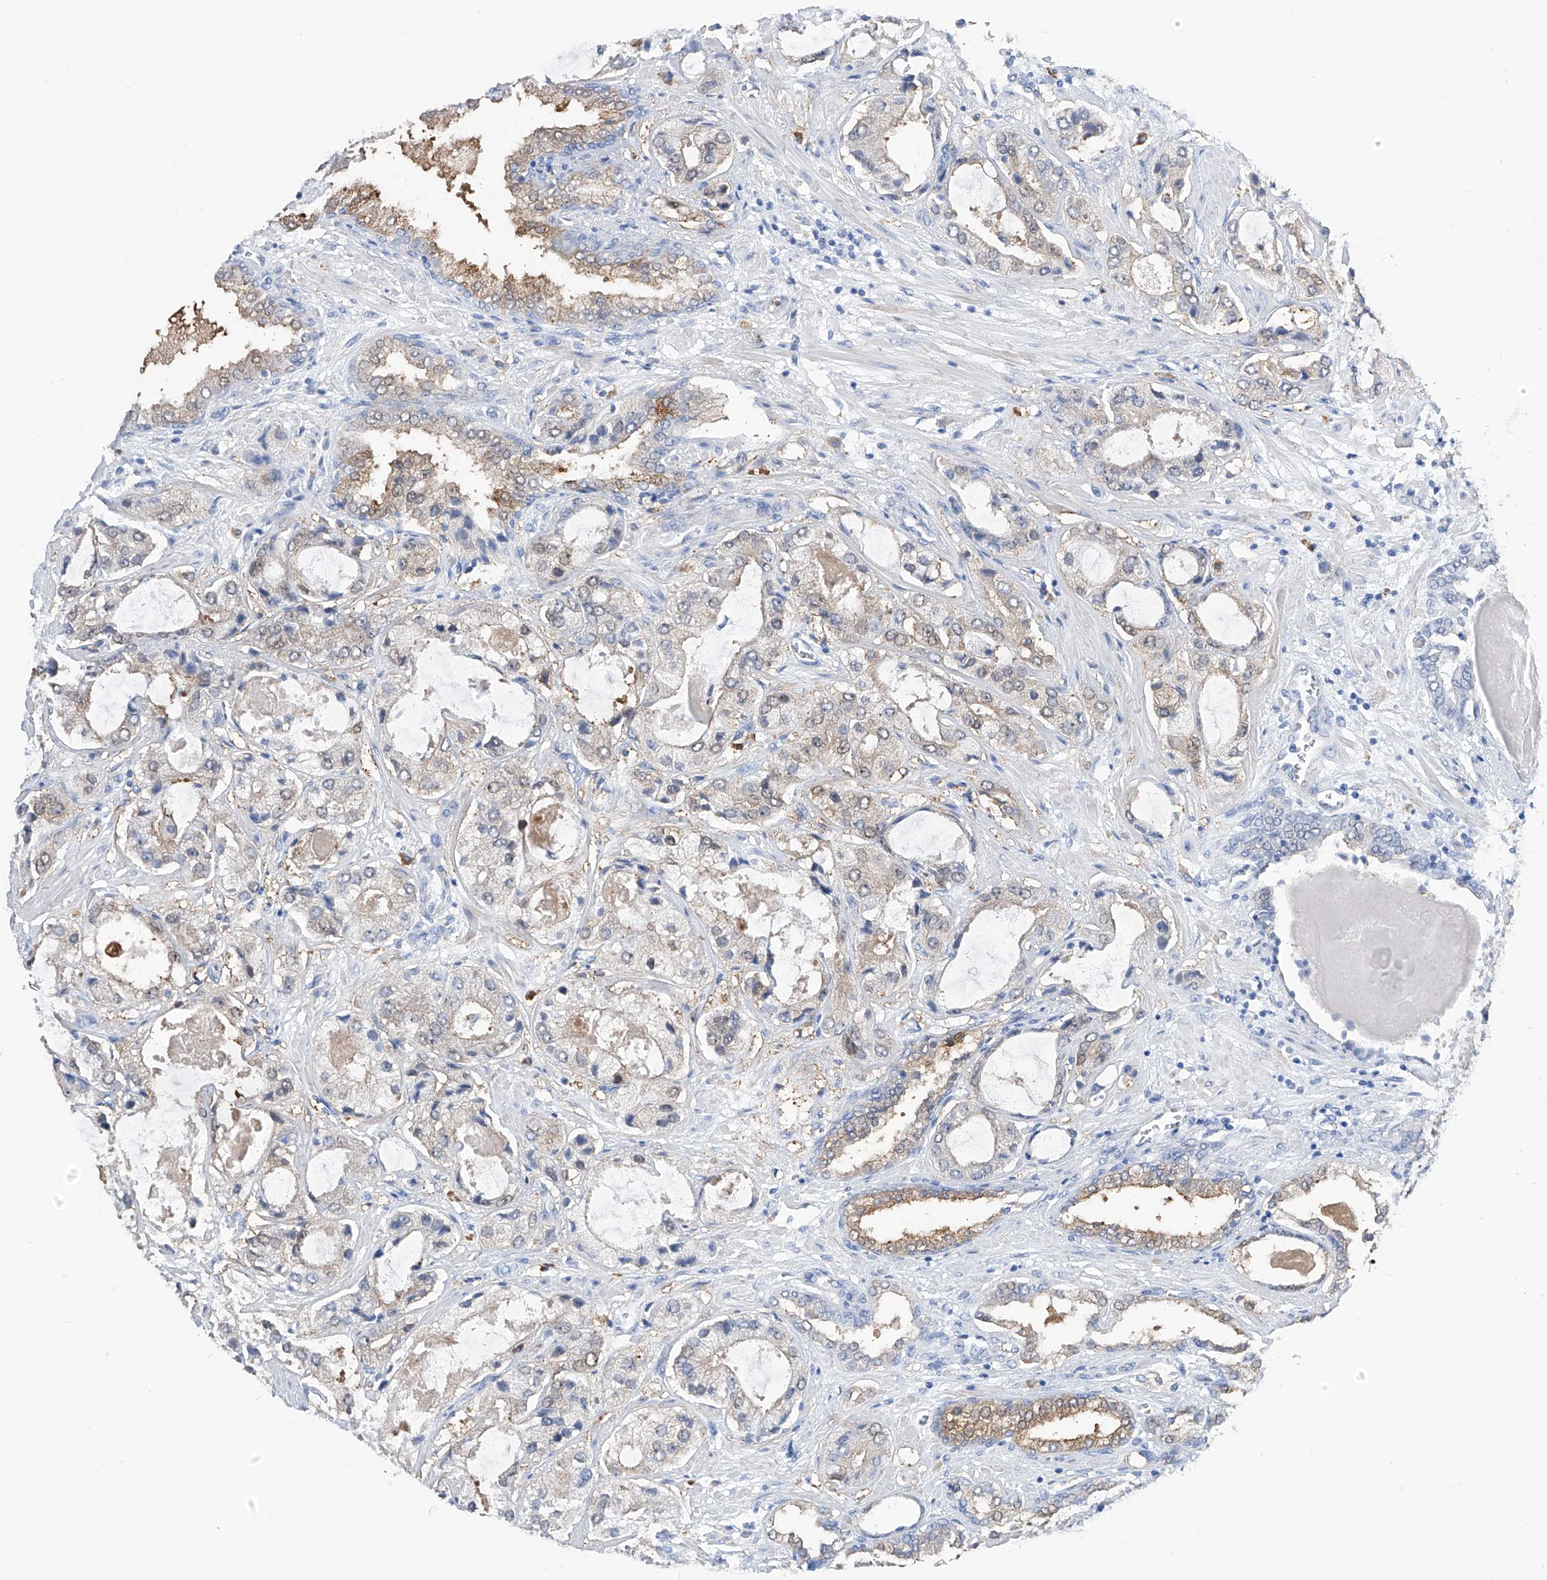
{"staining": {"intensity": "weak", "quantity": "25%-75%", "location": "cytoplasmic/membranous"}, "tissue": "prostate cancer", "cell_type": "Tumor cells", "image_type": "cancer", "snomed": [{"axis": "morphology", "description": "Normal tissue, NOS"}, {"axis": "morphology", "description": "Adenocarcinoma, High grade"}, {"axis": "topography", "description": "Prostate"}, {"axis": "topography", "description": "Peripheral nerve tissue"}], "caption": "This is a photomicrograph of immunohistochemistry (IHC) staining of prostate adenocarcinoma (high-grade), which shows weak staining in the cytoplasmic/membranous of tumor cells.", "gene": "PGM3", "patient": {"sex": "male", "age": 59}}